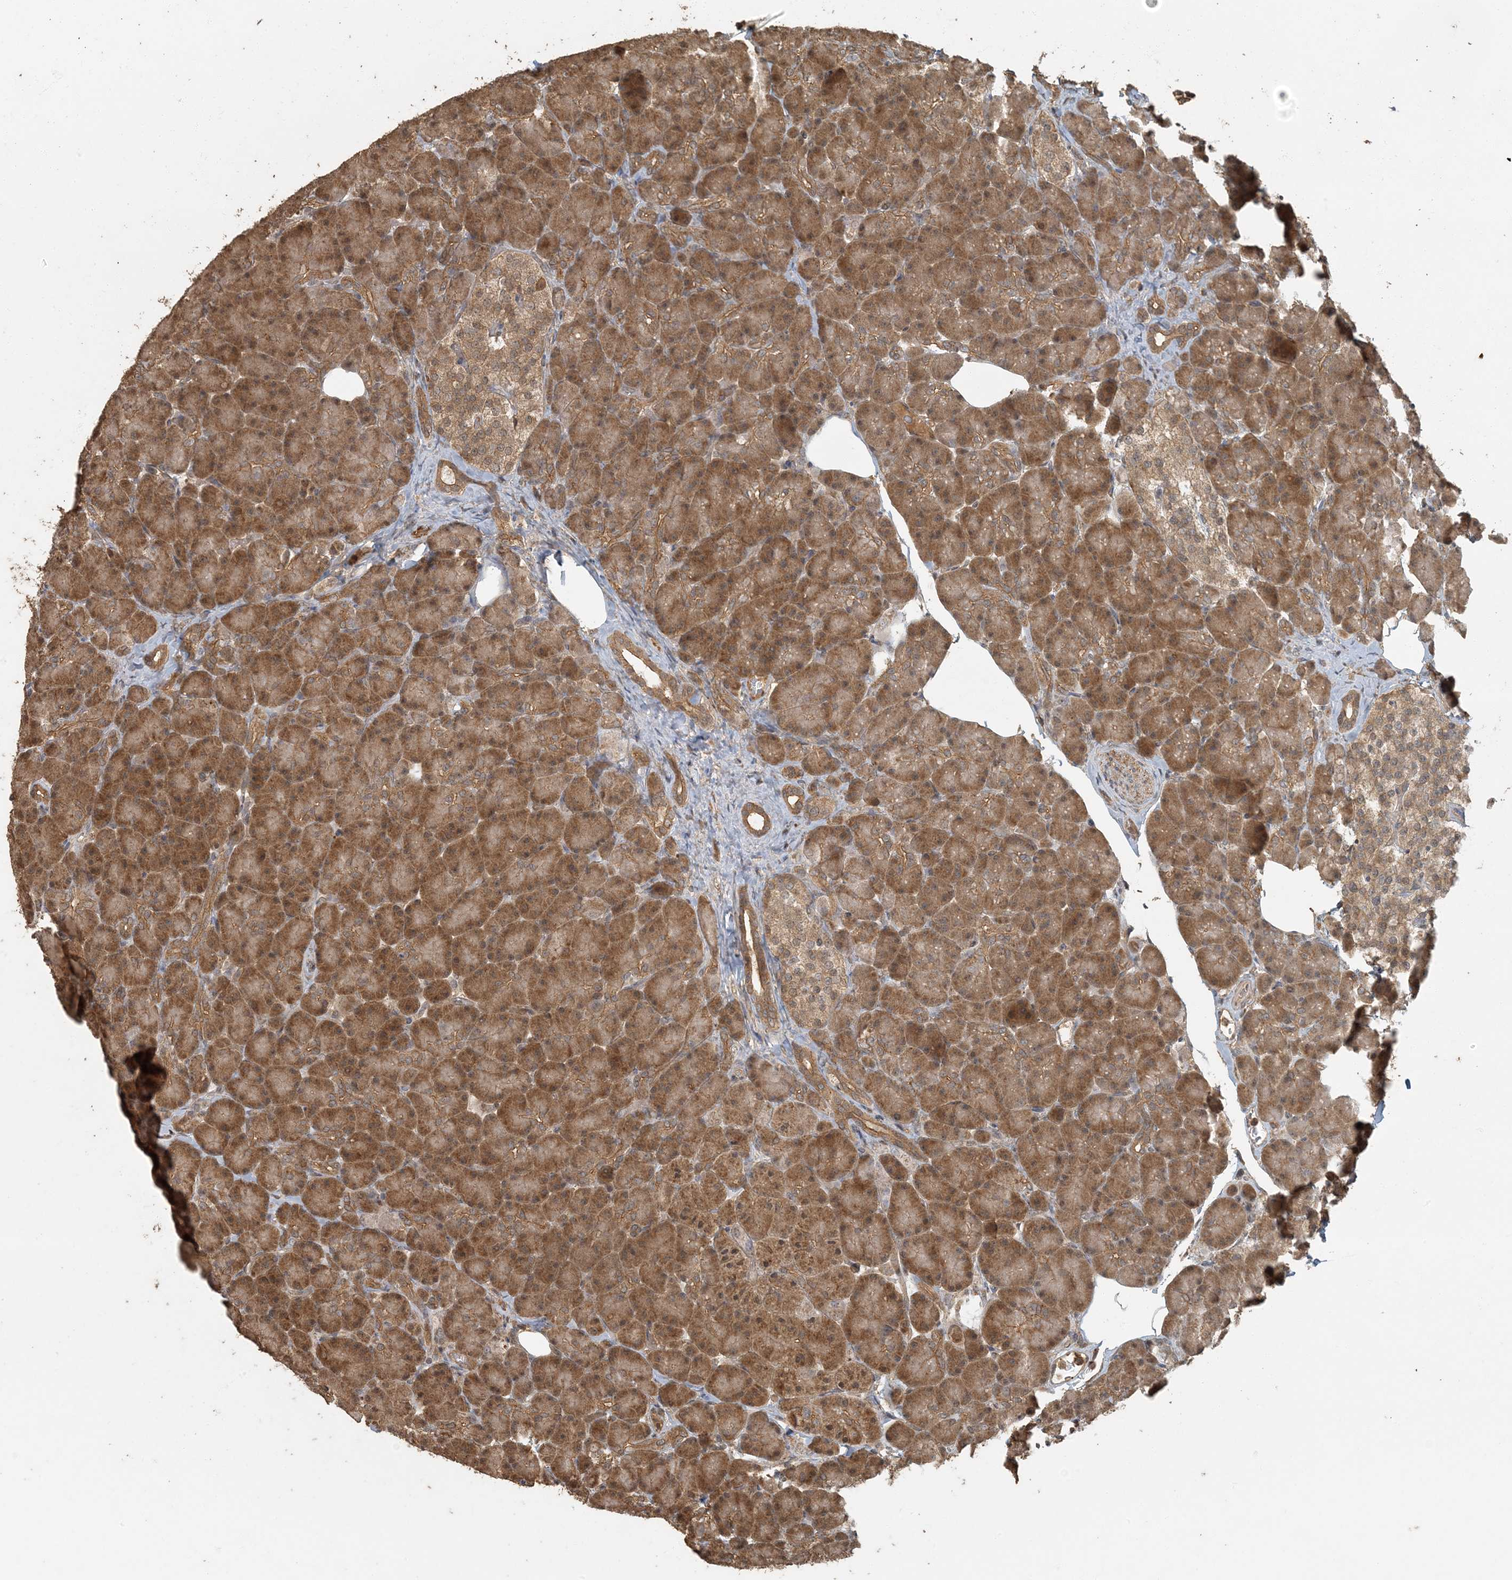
{"staining": {"intensity": "strong", "quantity": ">75%", "location": "cytoplasmic/membranous"}, "tissue": "pancreas", "cell_type": "Exocrine glandular cells", "image_type": "normal", "snomed": [{"axis": "morphology", "description": "Normal tissue, NOS"}, {"axis": "topography", "description": "Pancreas"}], "caption": "Human pancreas stained for a protein (brown) demonstrates strong cytoplasmic/membranous positive expression in approximately >75% of exocrine glandular cells.", "gene": "AK9", "patient": {"sex": "female", "age": 43}}